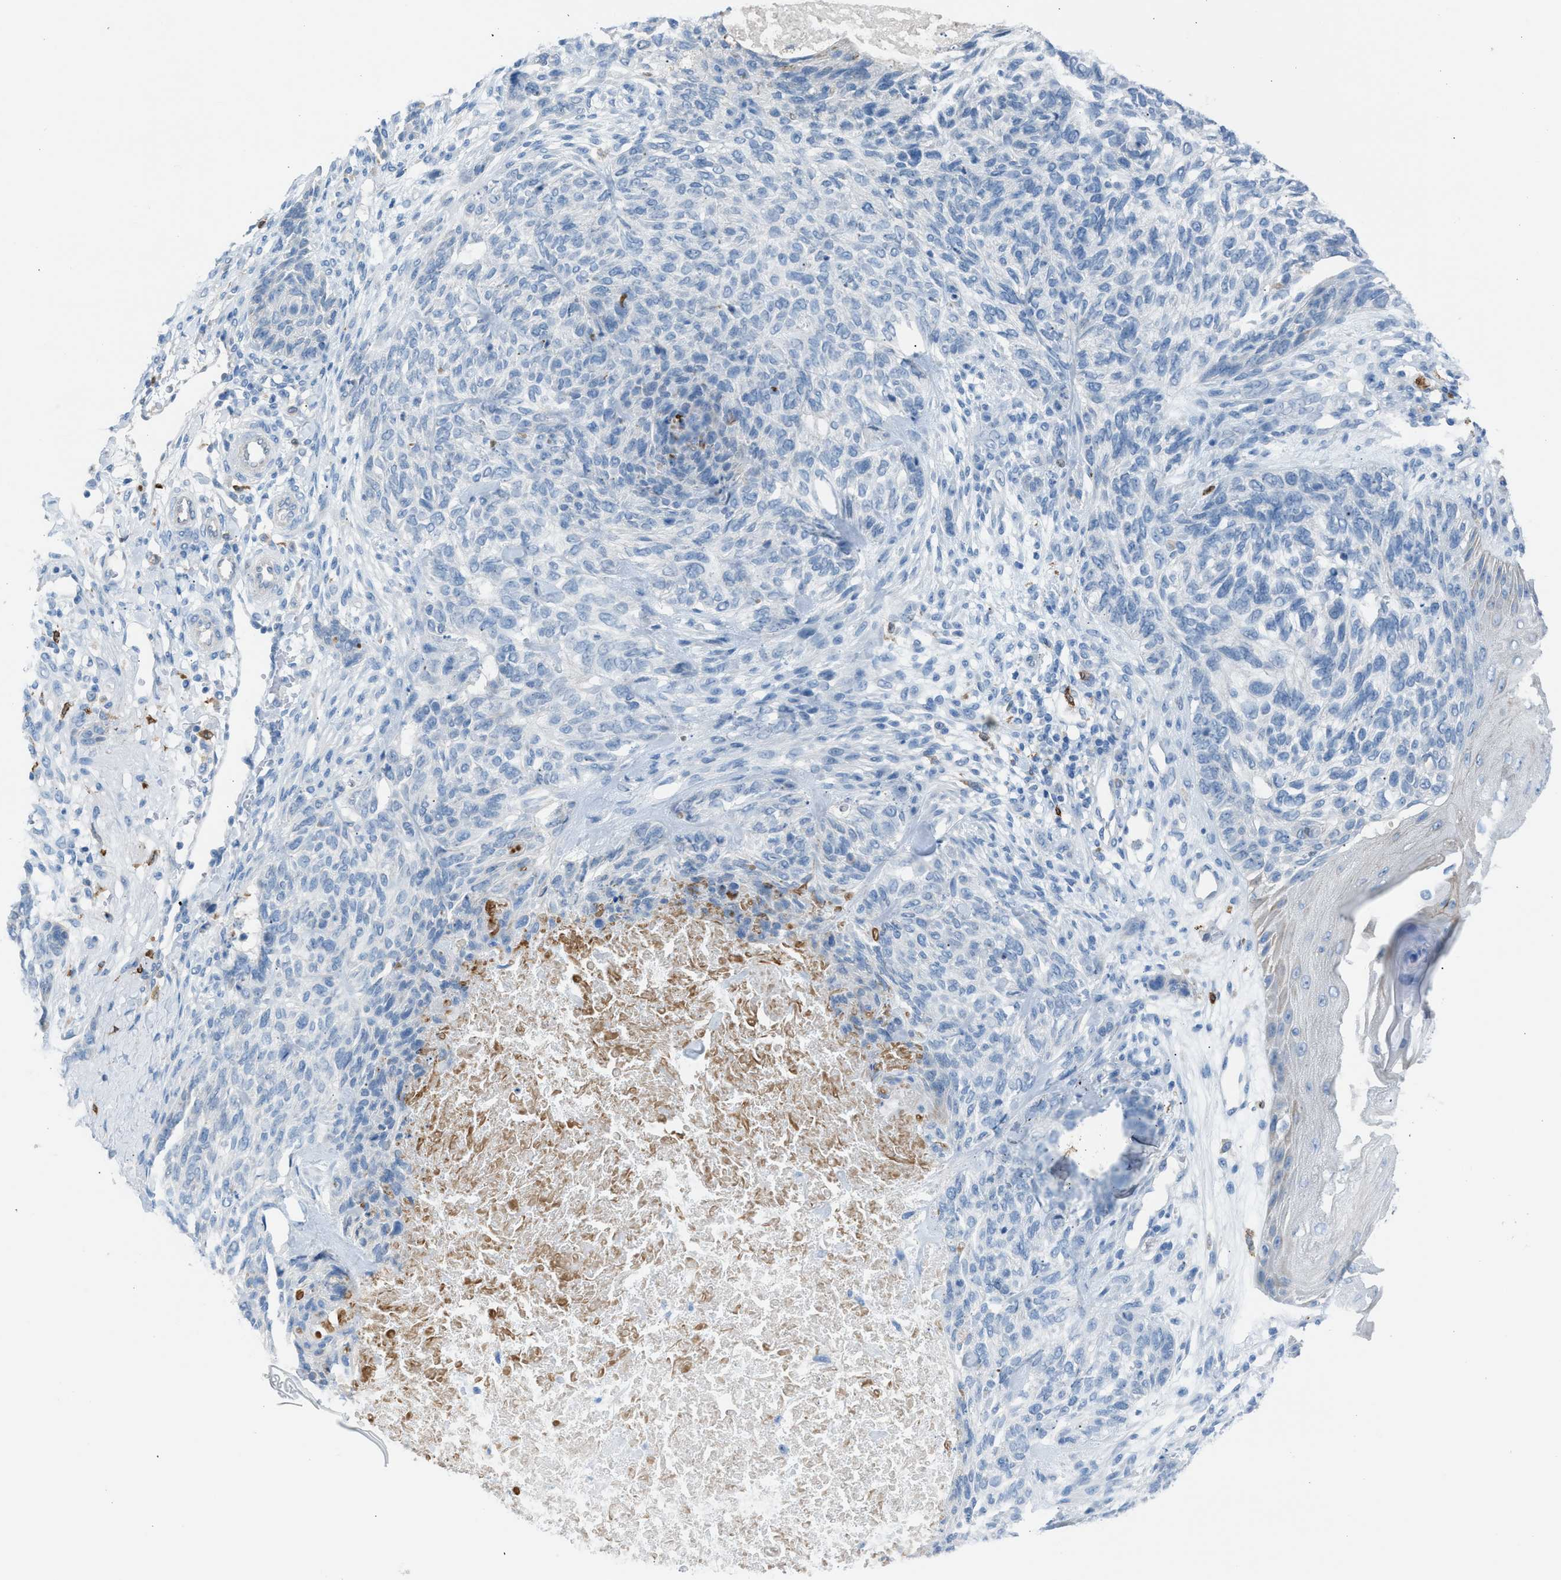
{"staining": {"intensity": "negative", "quantity": "none", "location": "none"}, "tissue": "skin cancer", "cell_type": "Tumor cells", "image_type": "cancer", "snomed": [{"axis": "morphology", "description": "Basal cell carcinoma"}, {"axis": "topography", "description": "Skin"}], "caption": "Immunohistochemistry (IHC) micrograph of skin cancer stained for a protein (brown), which exhibits no positivity in tumor cells.", "gene": "CLEC10A", "patient": {"sex": "male", "age": 55}}